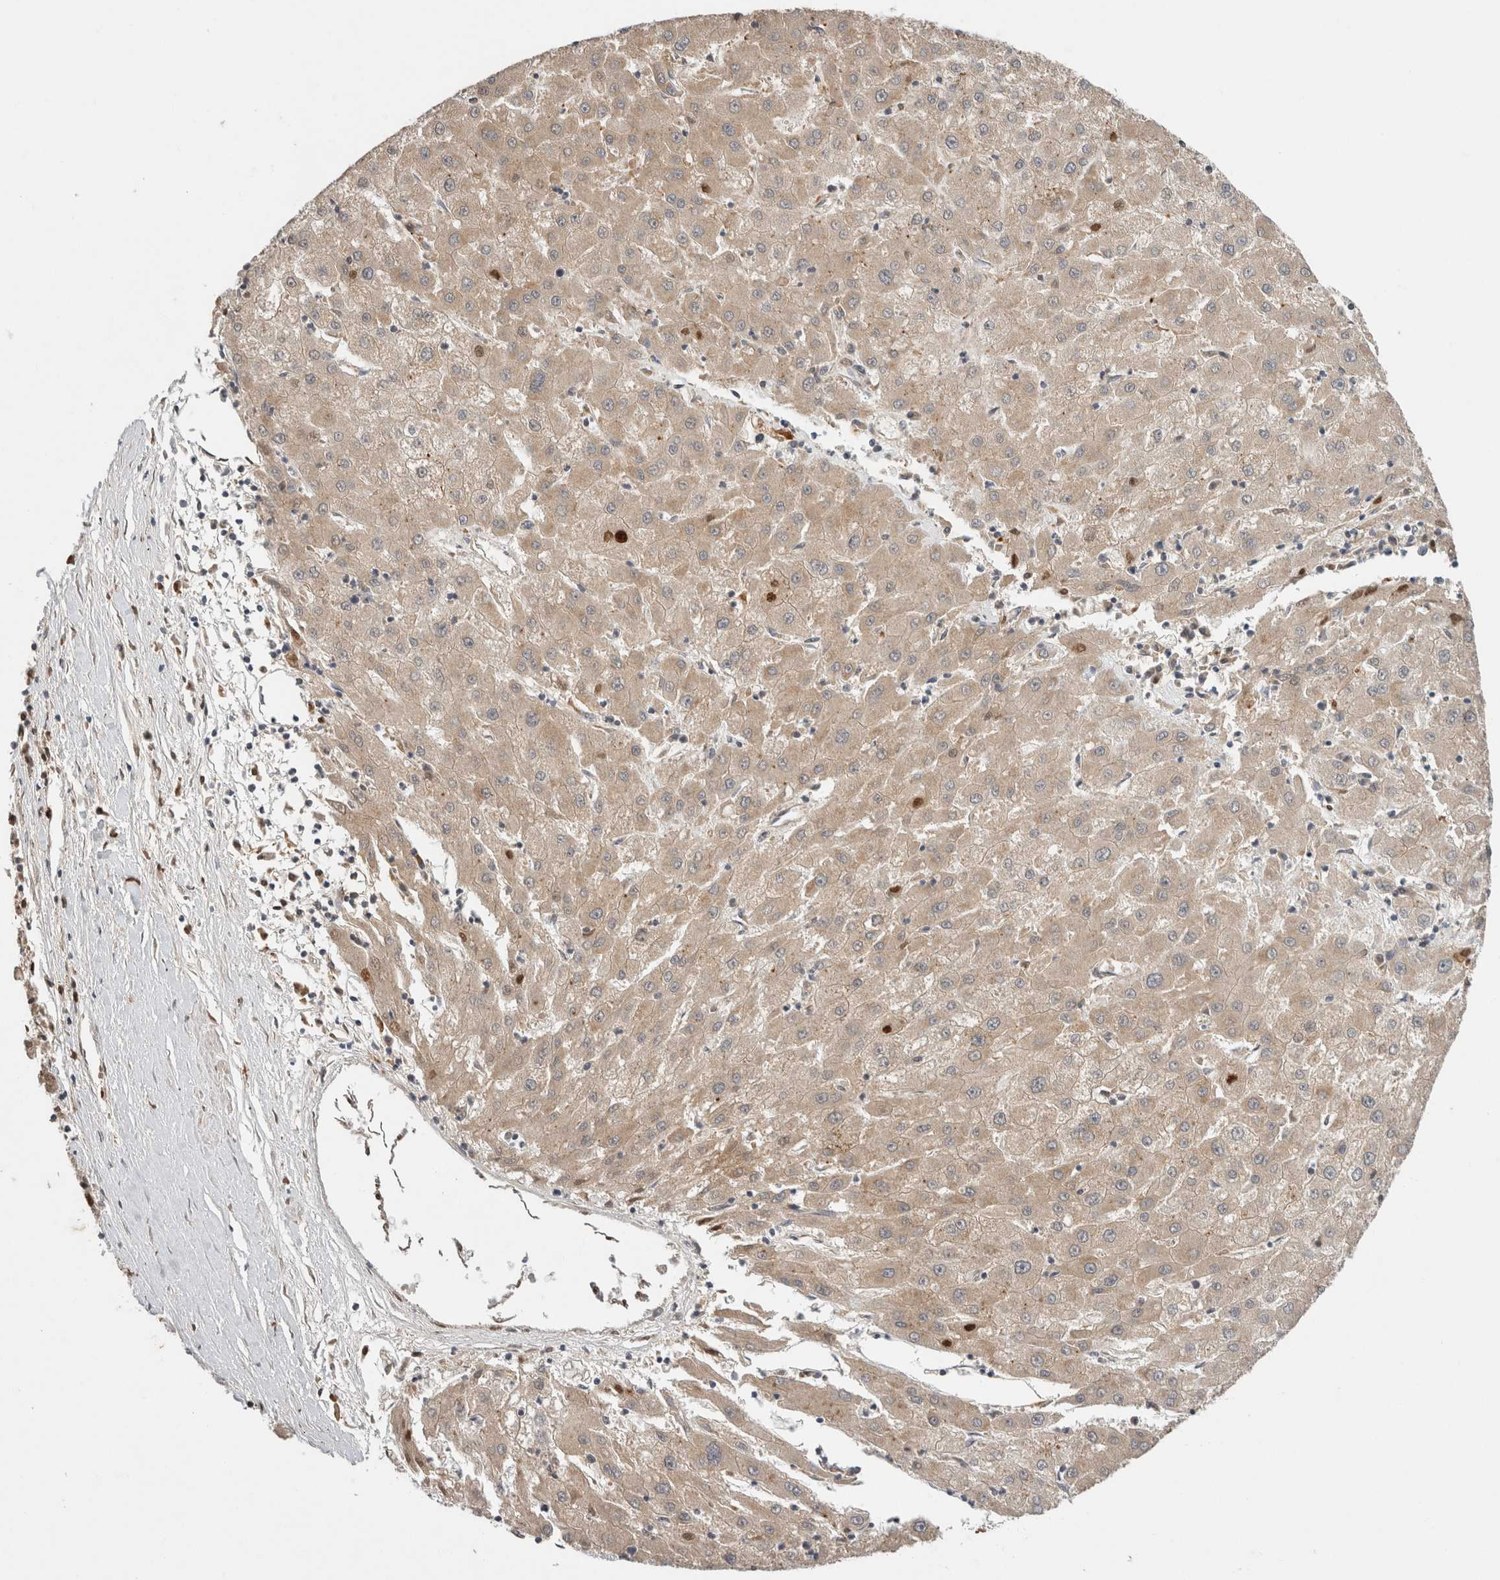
{"staining": {"intensity": "moderate", "quantity": ">75%", "location": "cytoplasmic/membranous"}, "tissue": "liver cancer", "cell_type": "Tumor cells", "image_type": "cancer", "snomed": [{"axis": "morphology", "description": "Carcinoma, Hepatocellular, NOS"}, {"axis": "topography", "description": "Liver"}], "caption": "Immunohistochemistry photomicrograph of neoplastic tissue: liver hepatocellular carcinoma stained using immunohistochemistry exhibits medium levels of moderate protein expression localized specifically in the cytoplasmic/membranous of tumor cells, appearing as a cytoplasmic/membranous brown color.", "gene": "SGK1", "patient": {"sex": "male", "age": 72}}